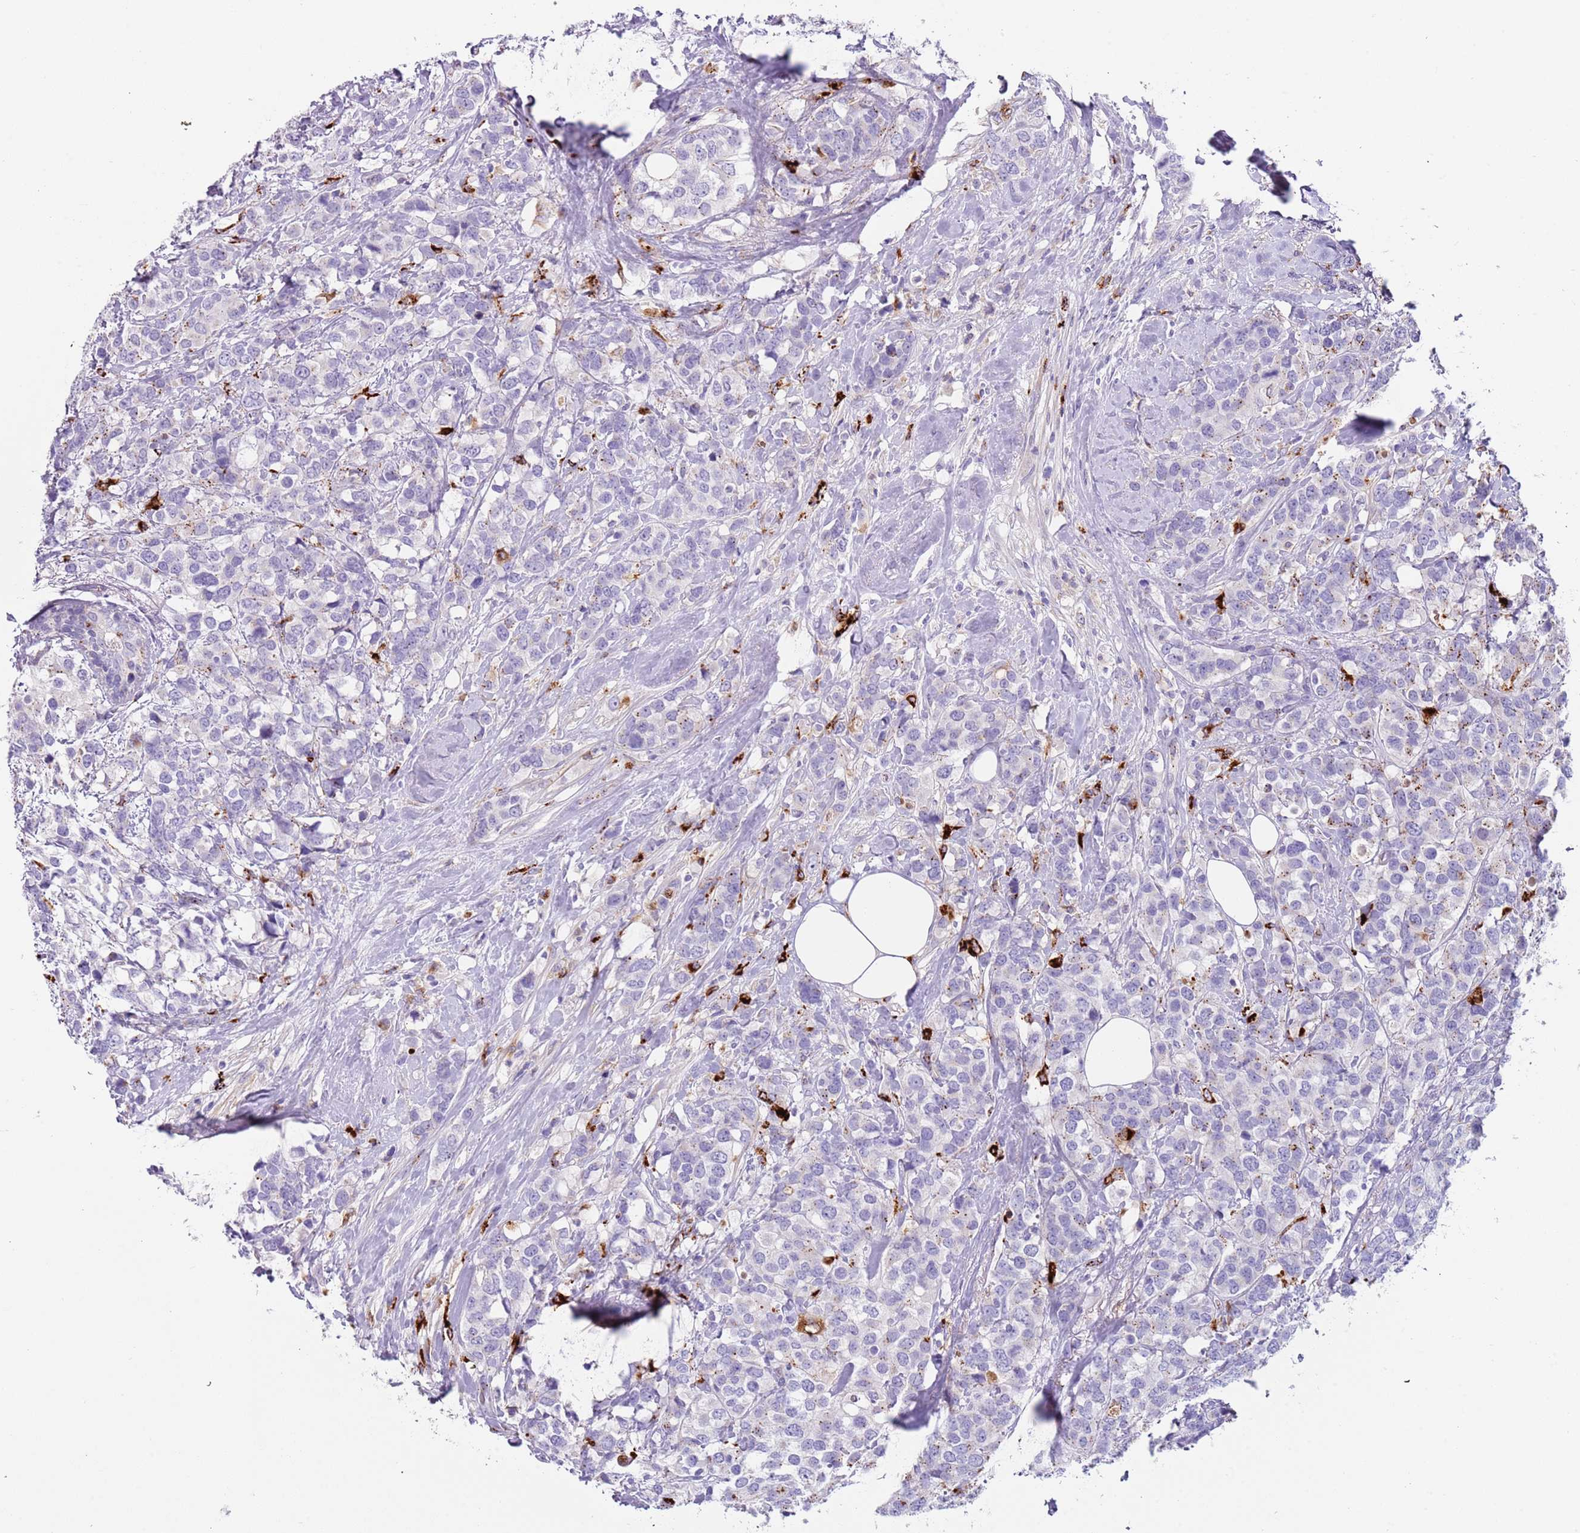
{"staining": {"intensity": "negative", "quantity": "none", "location": "none"}, "tissue": "breast cancer", "cell_type": "Tumor cells", "image_type": "cancer", "snomed": [{"axis": "morphology", "description": "Lobular carcinoma"}, {"axis": "topography", "description": "Breast"}], "caption": "Tumor cells are negative for brown protein staining in lobular carcinoma (breast).", "gene": "LRRN3", "patient": {"sex": "female", "age": 59}}